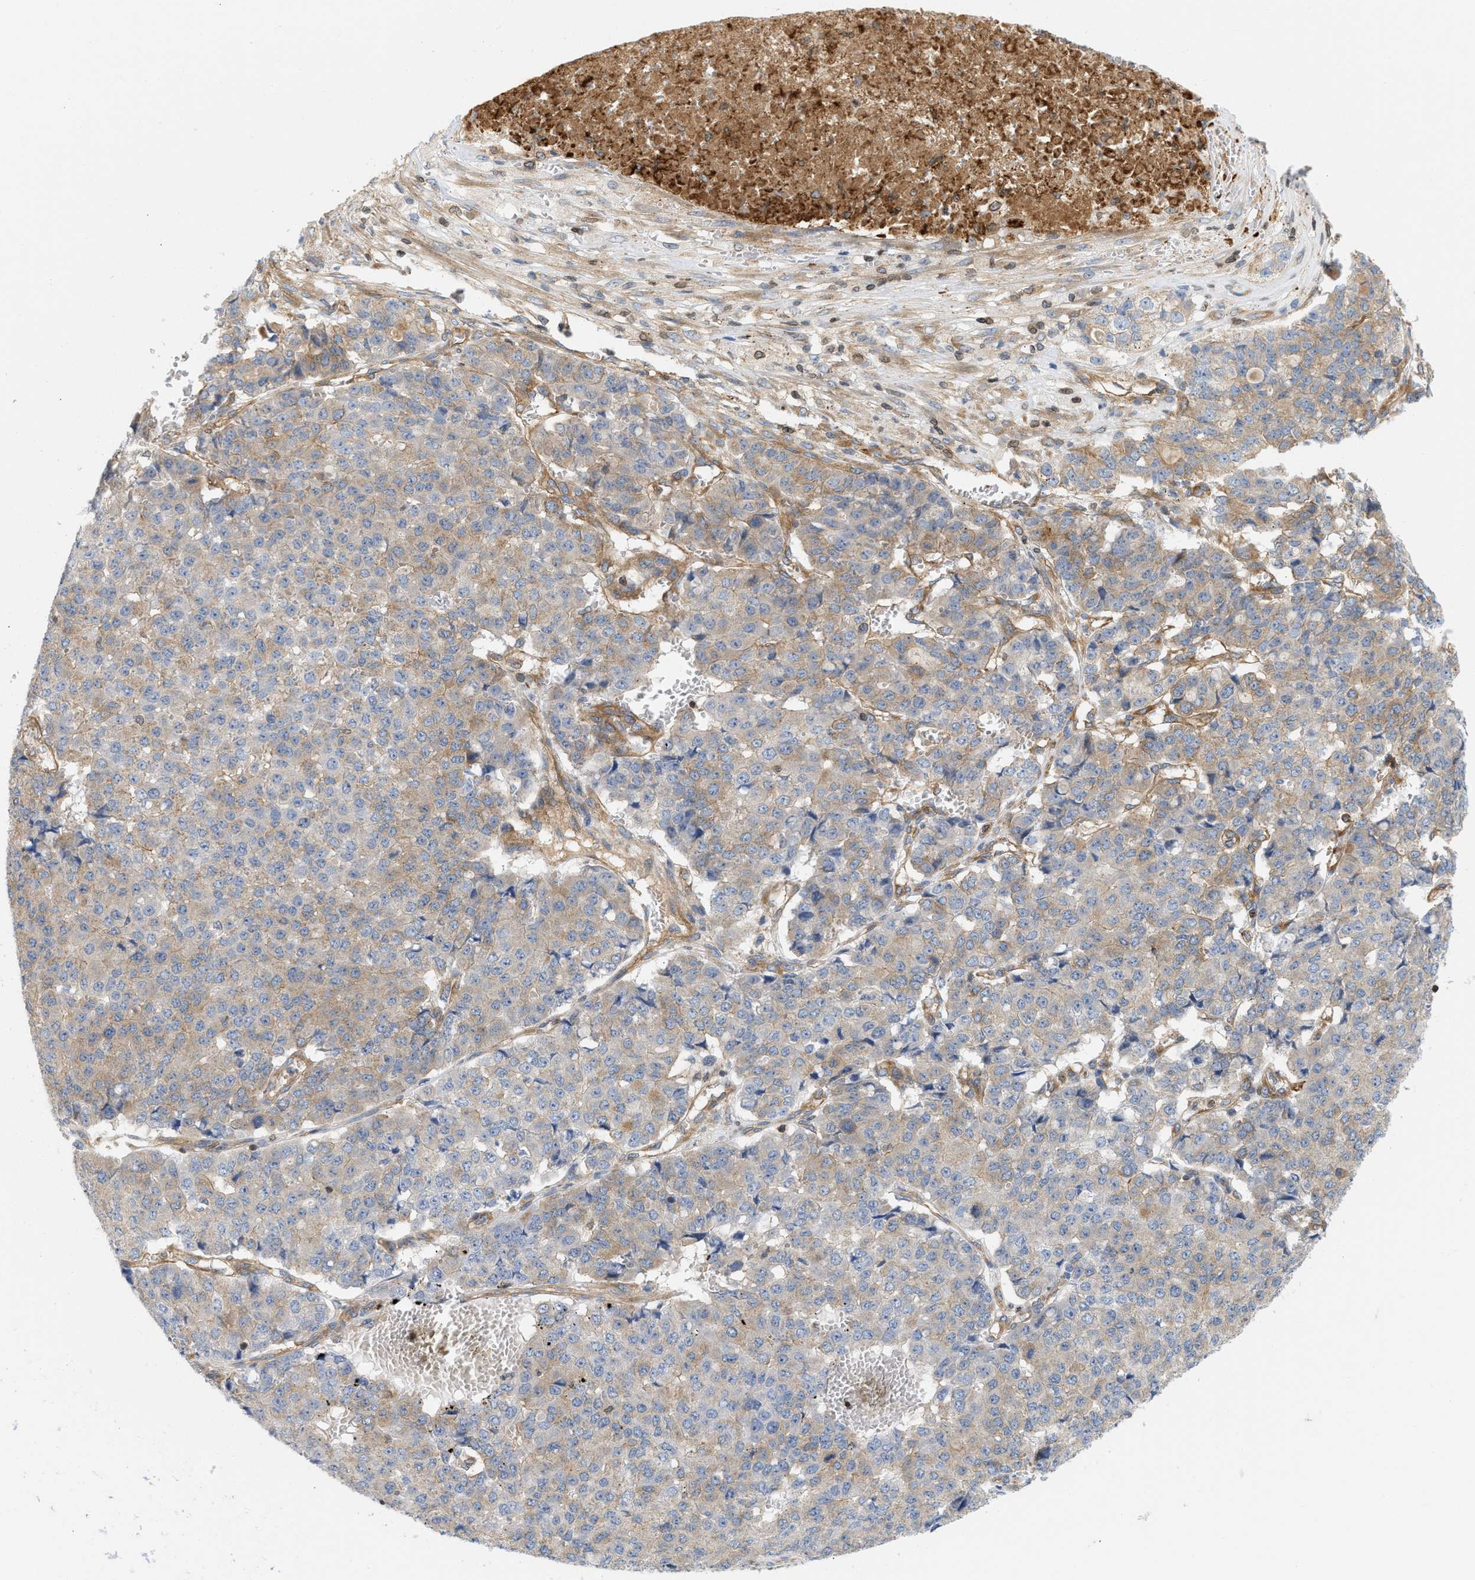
{"staining": {"intensity": "moderate", "quantity": ">75%", "location": "cytoplasmic/membranous"}, "tissue": "pancreatic cancer", "cell_type": "Tumor cells", "image_type": "cancer", "snomed": [{"axis": "morphology", "description": "Adenocarcinoma, NOS"}, {"axis": "topography", "description": "Pancreas"}], "caption": "Tumor cells show medium levels of moderate cytoplasmic/membranous staining in about >75% of cells in adenocarcinoma (pancreatic).", "gene": "STRN", "patient": {"sex": "male", "age": 50}}